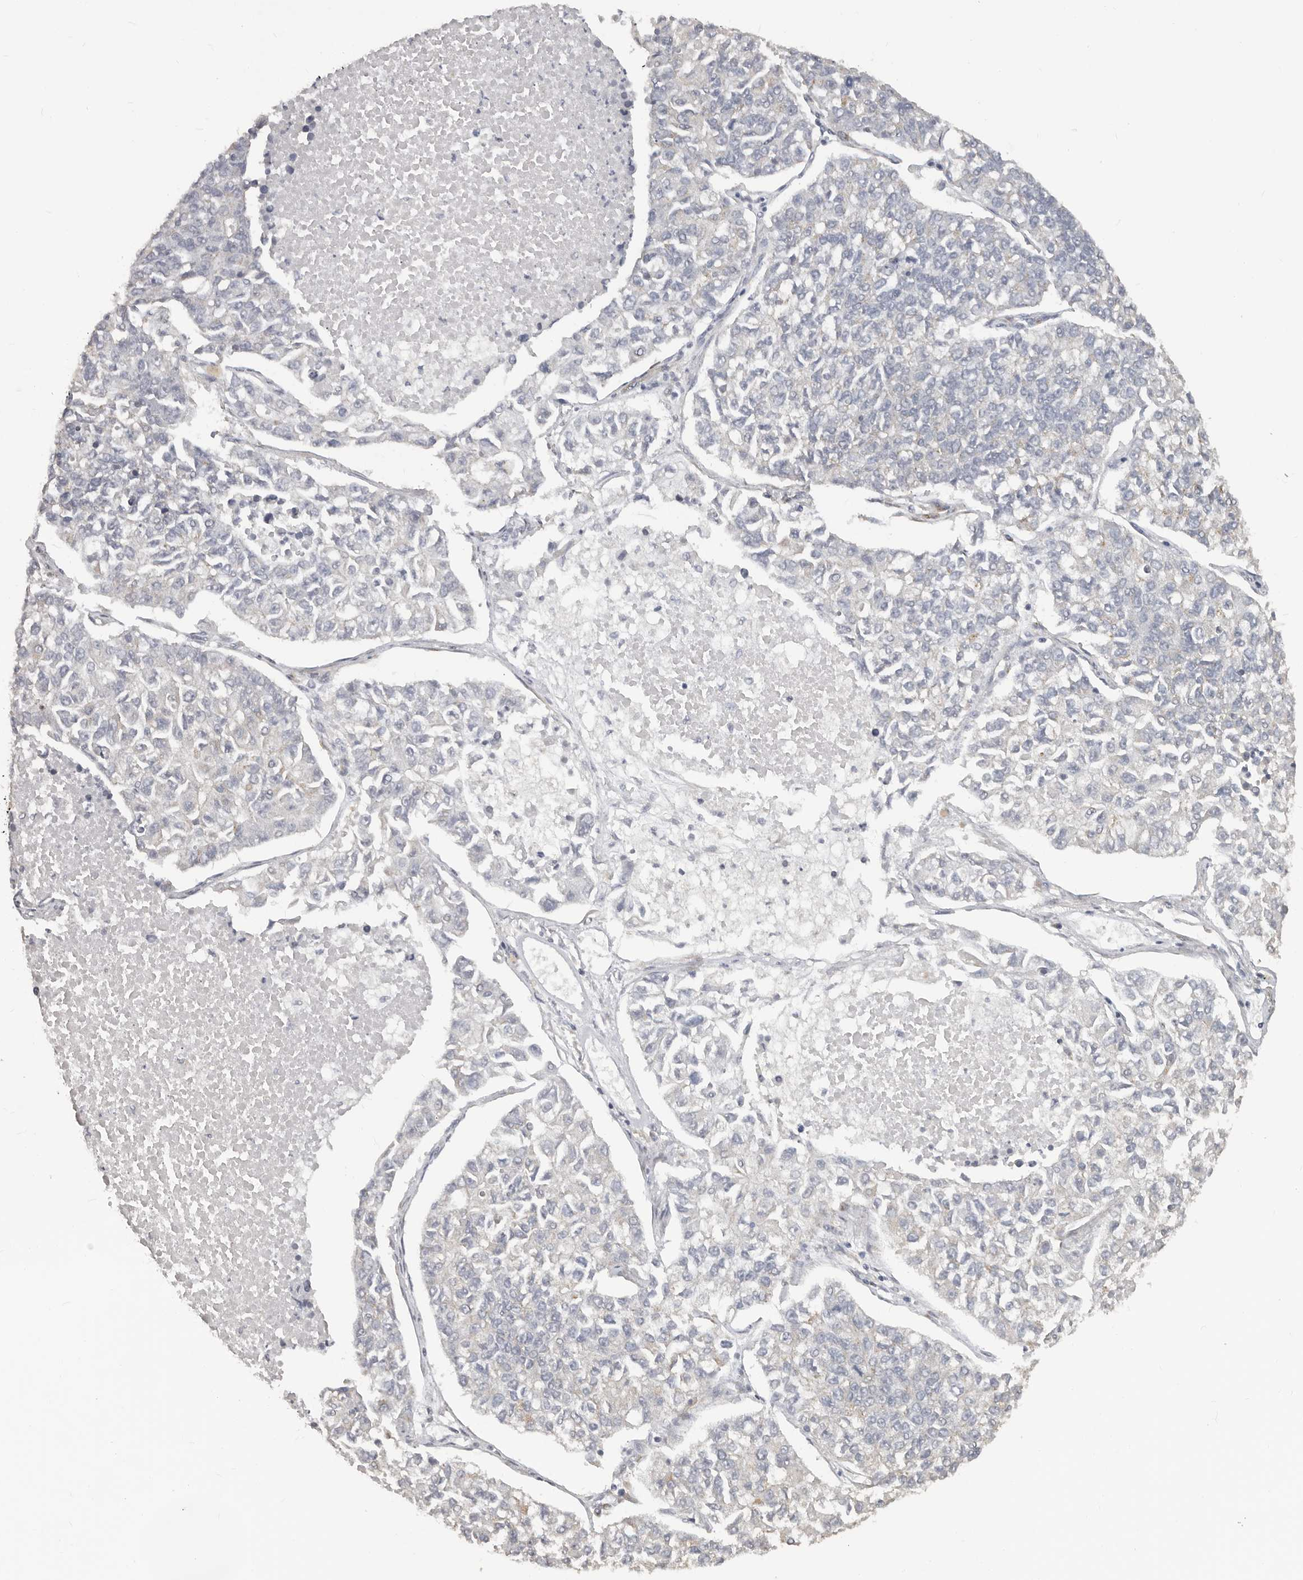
{"staining": {"intensity": "weak", "quantity": "<25%", "location": "cytoplasmic/membranous"}, "tissue": "lung cancer", "cell_type": "Tumor cells", "image_type": "cancer", "snomed": [{"axis": "morphology", "description": "Adenocarcinoma, NOS"}, {"axis": "topography", "description": "Lung"}], "caption": "Immunohistochemistry of human lung cancer displays no expression in tumor cells.", "gene": "RABAC1", "patient": {"sex": "male", "age": 49}}